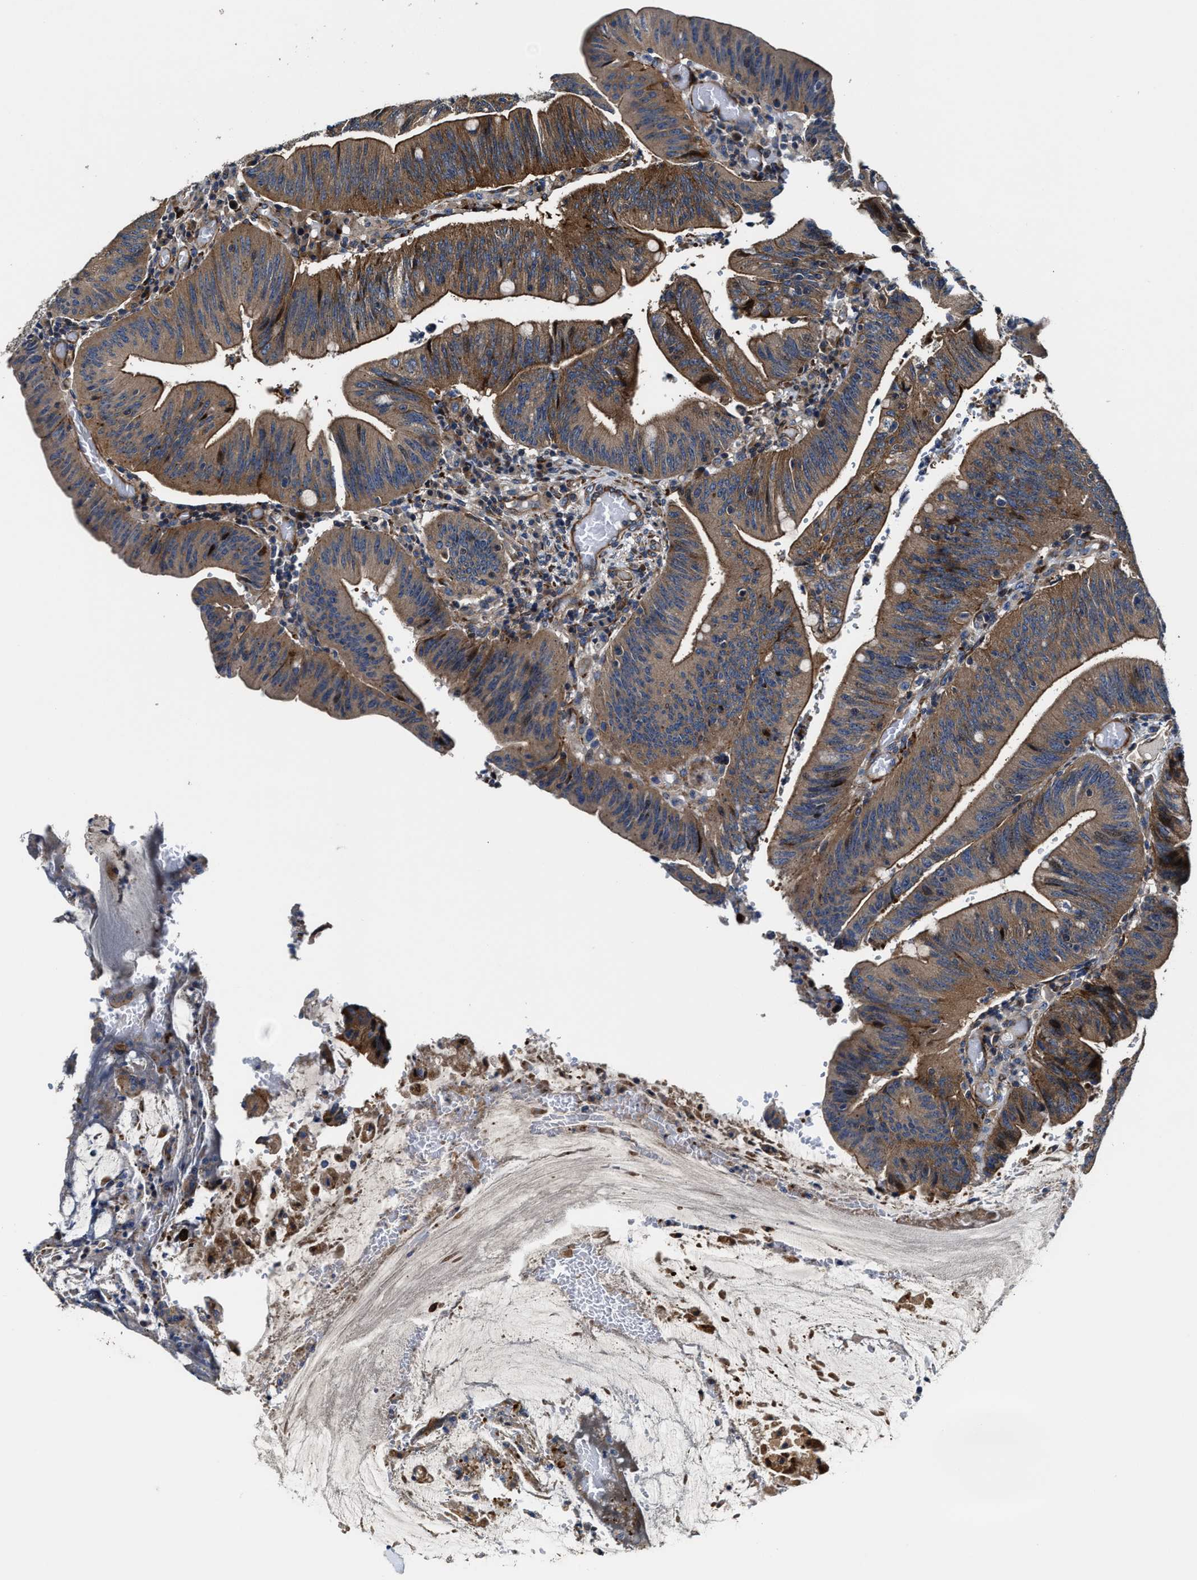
{"staining": {"intensity": "moderate", "quantity": ">75%", "location": "cytoplasmic/membranous"}, "tissue": "colorectal cancer", "cell_type": "Tumor cells", "image_type": "cancer", "snomed": [{"axis": "morphology", "description": "Normal tissue, NOS"}, {"axis": "morphology", "description": "Adenocarcinoma, NOS"}, {"axis": "topography", "description": "Rectum"}], "caption": "A medium amount of moderate cytoplasmic/membranous staining is identified in approximately >75% of tumor cells in colorectal adenocarcinoma tissue.", "gene": "PTAR1", "patient": {"sex": "female", "age": 66}}